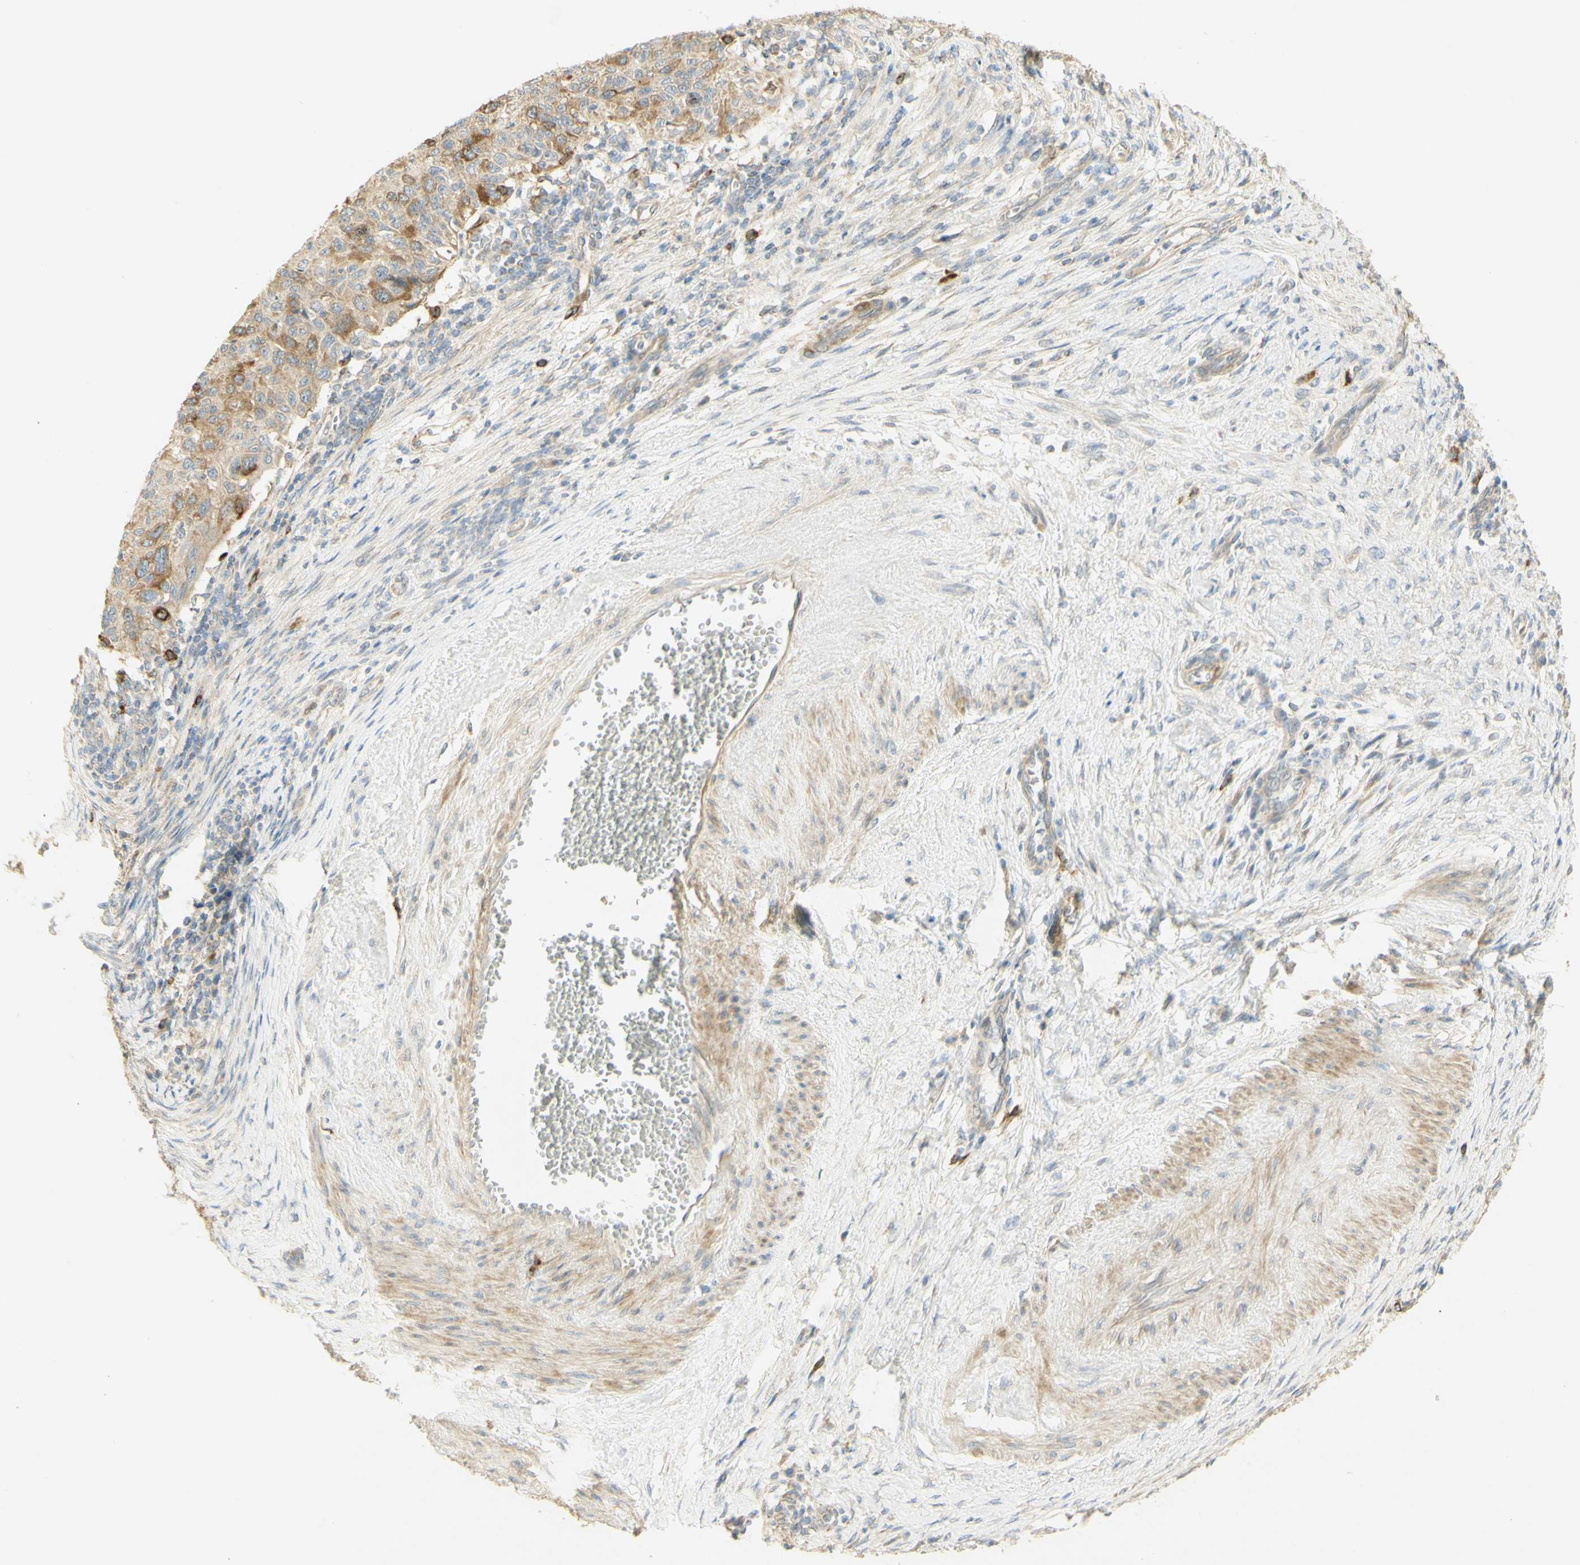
{"staining": {"intensity": "strong", "quantity": "25%-75%", "location": "cytoplasmic/membranous"}, "tissue": "cervical cancer", "cell_type": "Tumor cells", "image_type": "cancer", "snomed": [{"axis": "morphology", "description": "Squamous cell carcinoma, NOS"}, {"axis": "topography", "description": "Cervix"}], "caption": "Protein staining of squamous cell carcinoma (cervical) tissue shows strong cytoplasmic/membranous positivity in approximately 25%-75% of tumor cells.", "gene": "KIF11", "patient": {"sex": "female", "age": 70}}